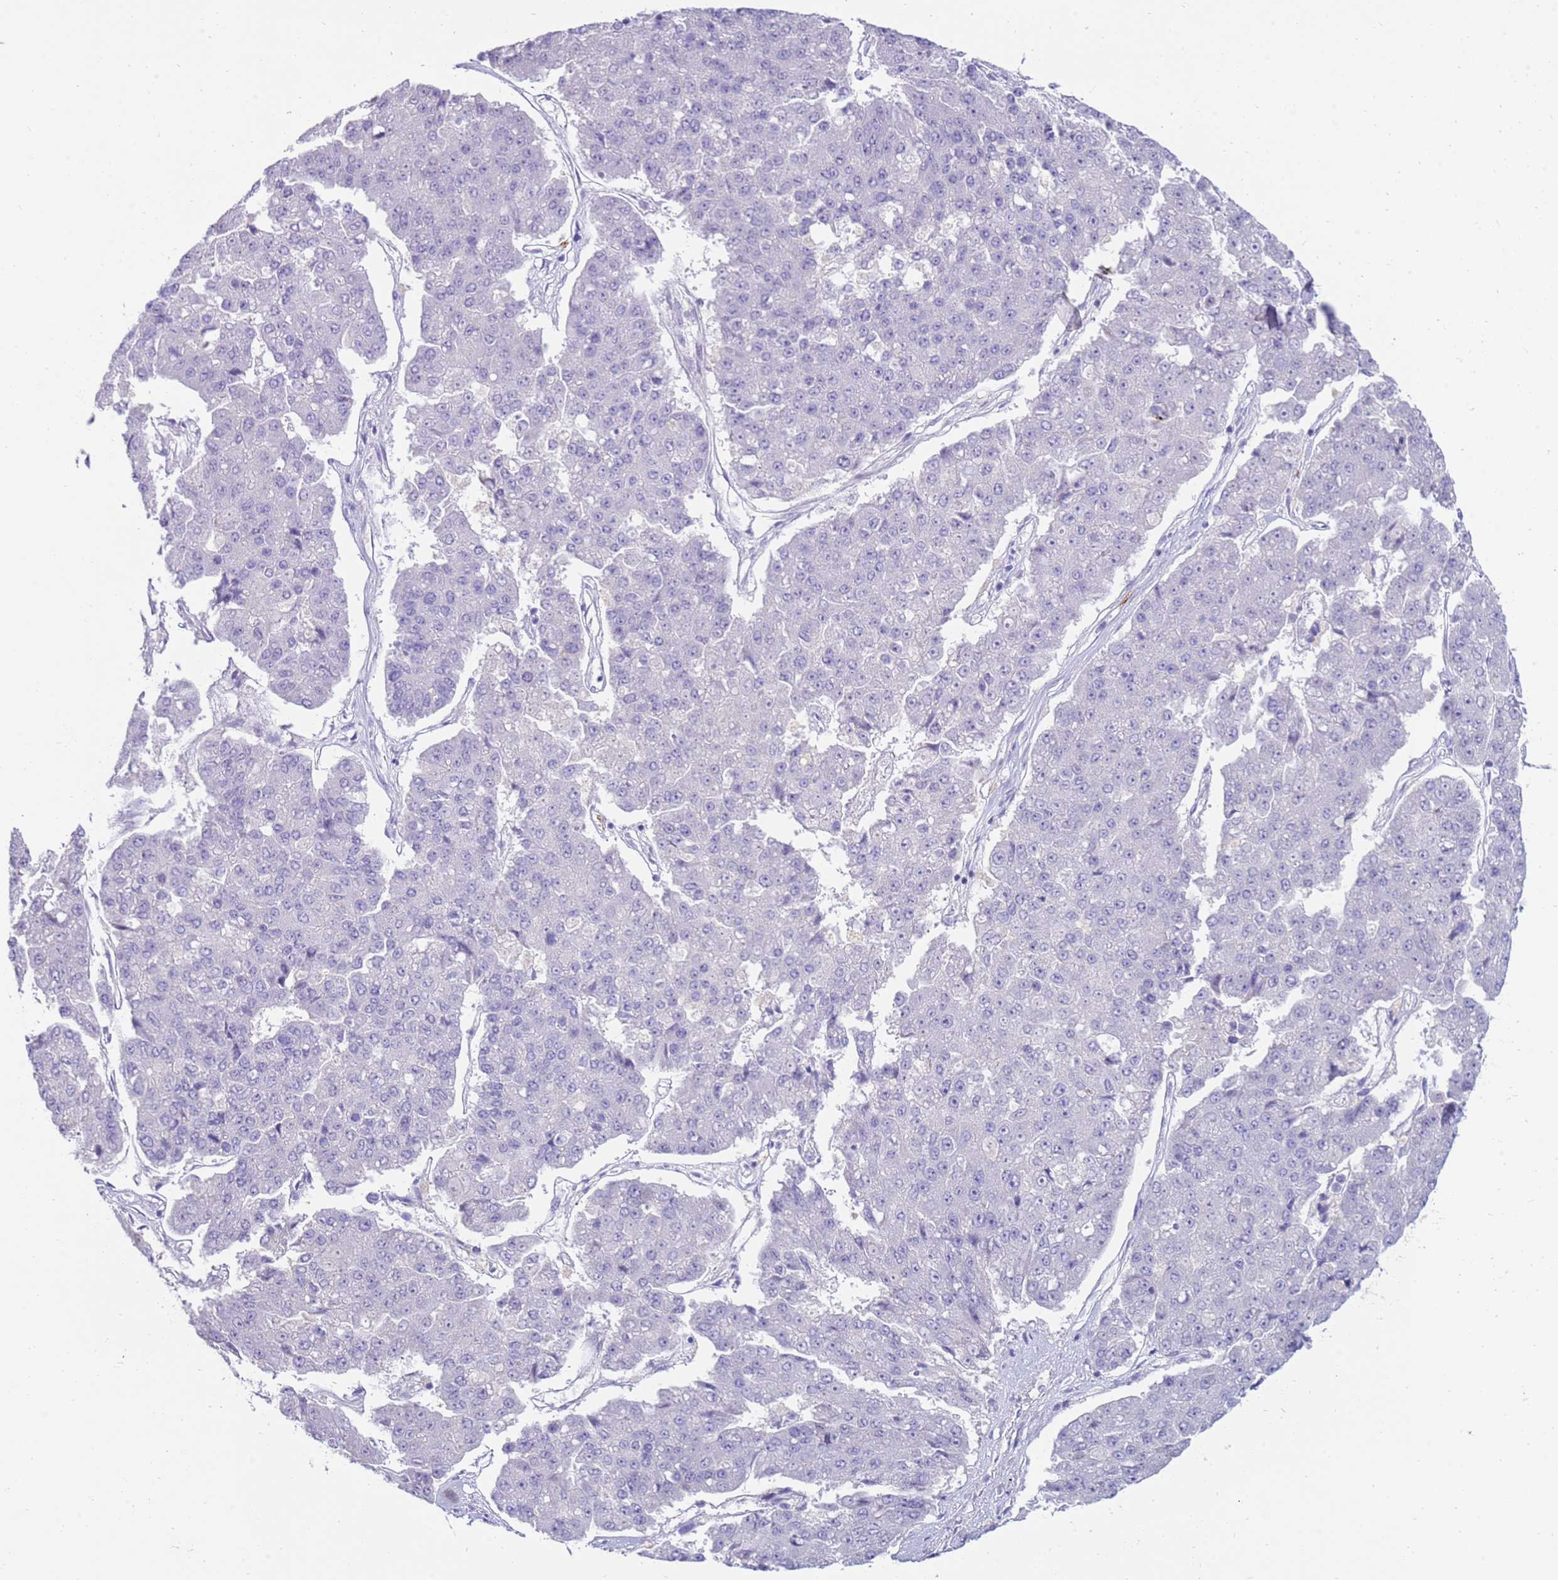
{"staining": {"intensity": "negative", "quantity": "none", "location": "none"}, "tissue": "pancreatic cancer", "cell_type": "Tumor cells", "image_type": "cancer", "snomed": [{"axis": "morphology", "description": "Adenocarcinoma, NOS"}, {"axis": "topography", "description": "Pancreas"}], "caption": "A histopathology image of human adenocarcinoma (pancreatic) is negative for staining in tumor cells.", "gene": "EVPLL", "patient": {"sex": "male", "age": 50}}